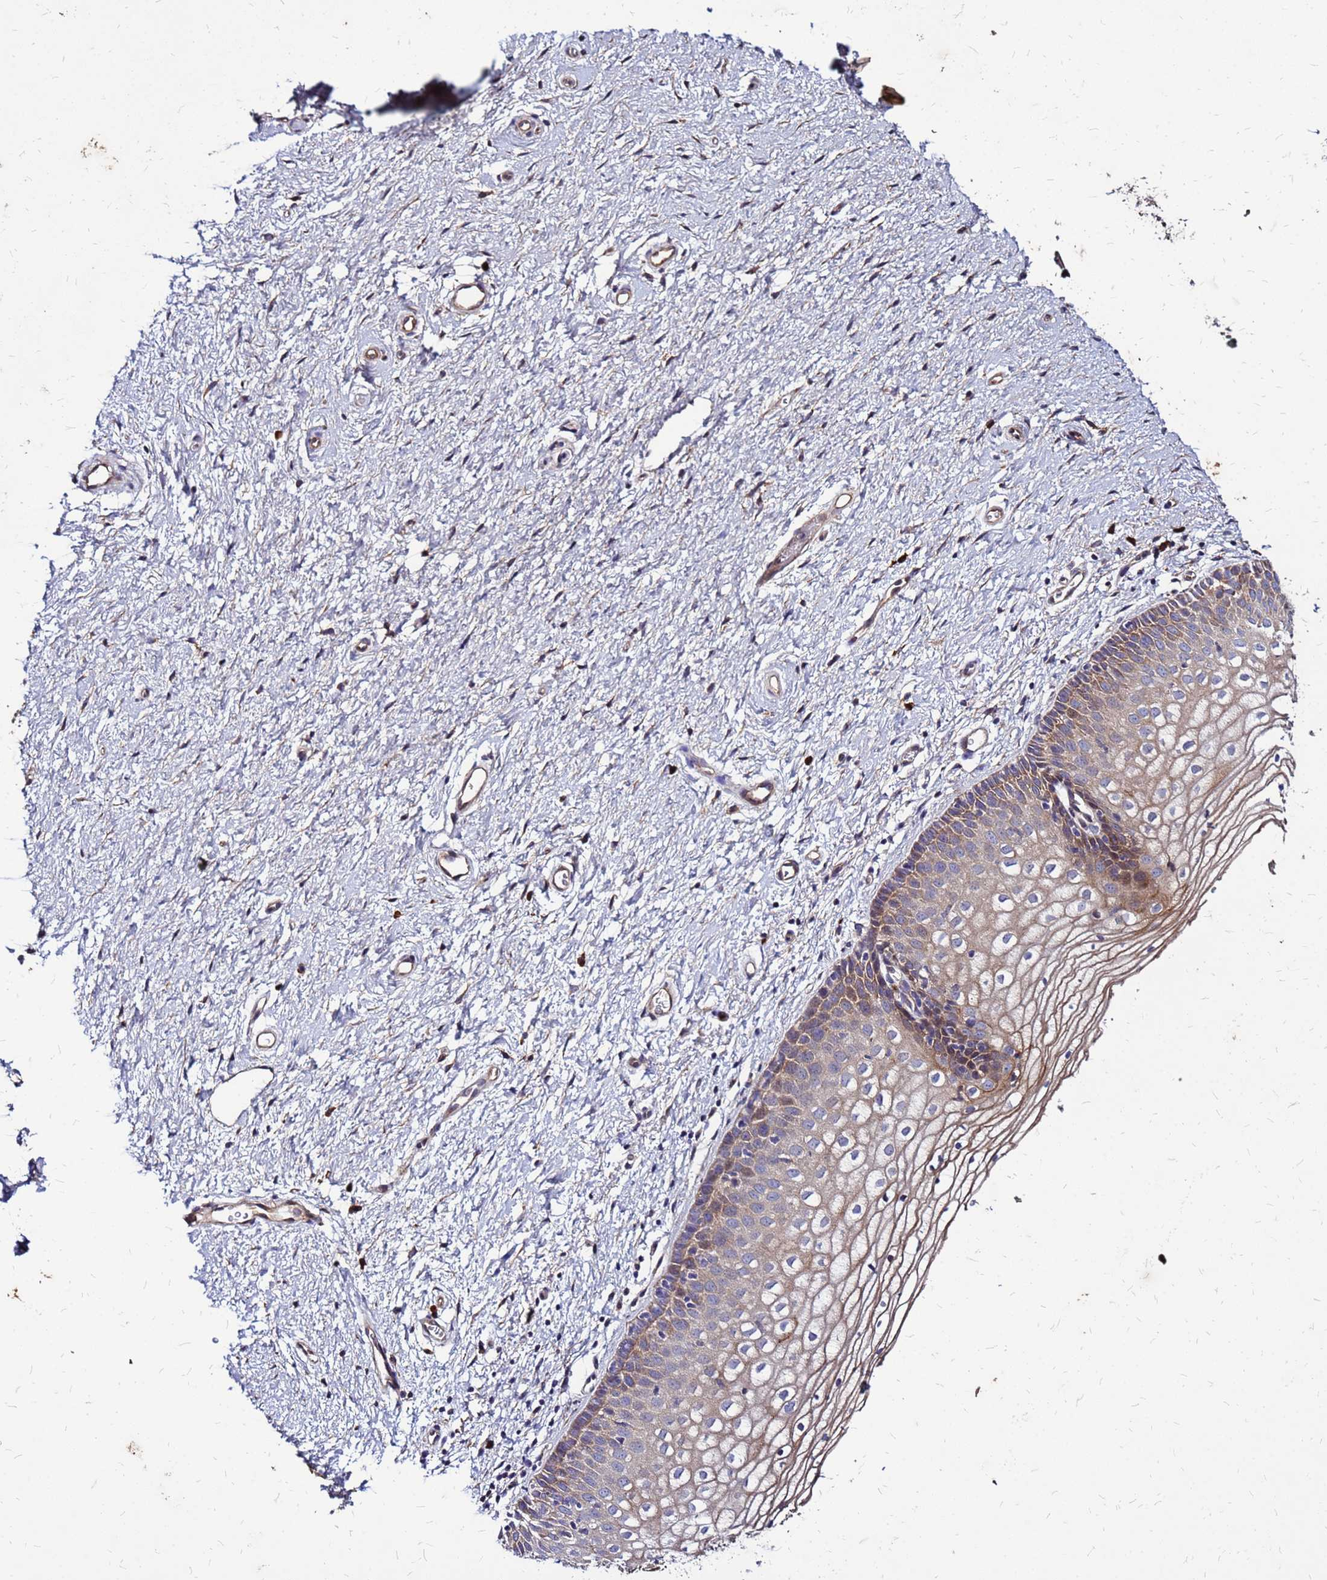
{"staining": {"intensity": "moderate", "quantity": ">75%", "location": "cytoplasmic/membranous"}, "tissue": "vagina", "cell_type": "Squamous epithelial cells", "image_type": "normal", "snomed": [{"axis": "morphology", "description": "Normal tissue, NOS"}, {"axis": "topography", "description": "Vagina"}], "caption": "The immunohistochemical stain shows moderate cytoplasmic/membranous positivity in squamous epithelial cells of normal vagina.", "gene": "VMO1", "patient": {"sex": "female", "age": 60}}